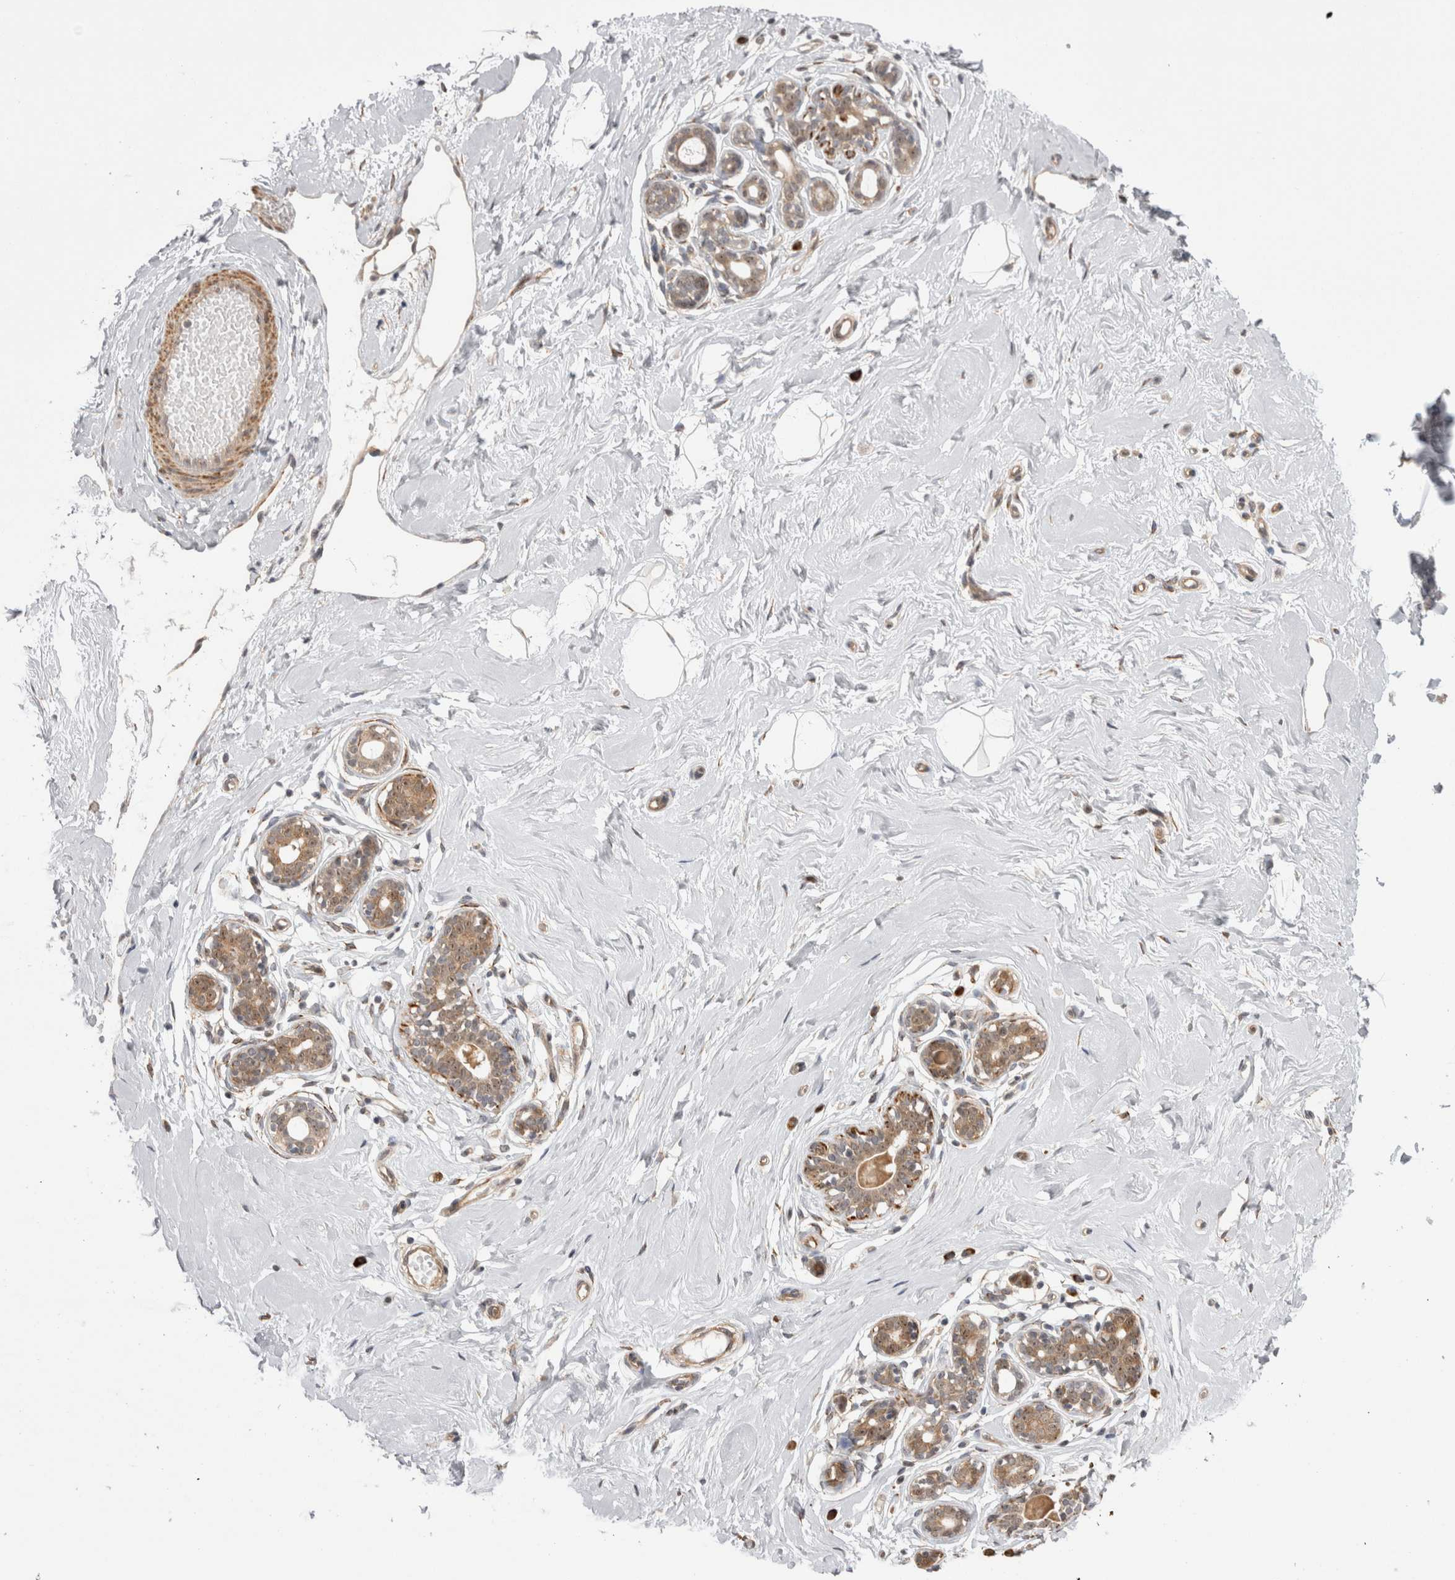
{"staining": {"intensity": "negative", "quantity": "none", "location": "none"}, "tissue": "breast", "cell_type": "Adipocytes", "image_type": "normal", "snomed": [{"axis": "morphology", "description": "Normal tissue, NOS"}, {"axis": "morphology", "description": "Adenoma, NOS"}, {"axis": "topography", "description": "Breast"}], "caption": "Immunohistochemistry (IHC) histopathology image of normal breast stained for a protein (brown), which reveals no staining in adipocytes.", "gene": "EXOSC4", "patient": {"sex": "female", "age": 23}}